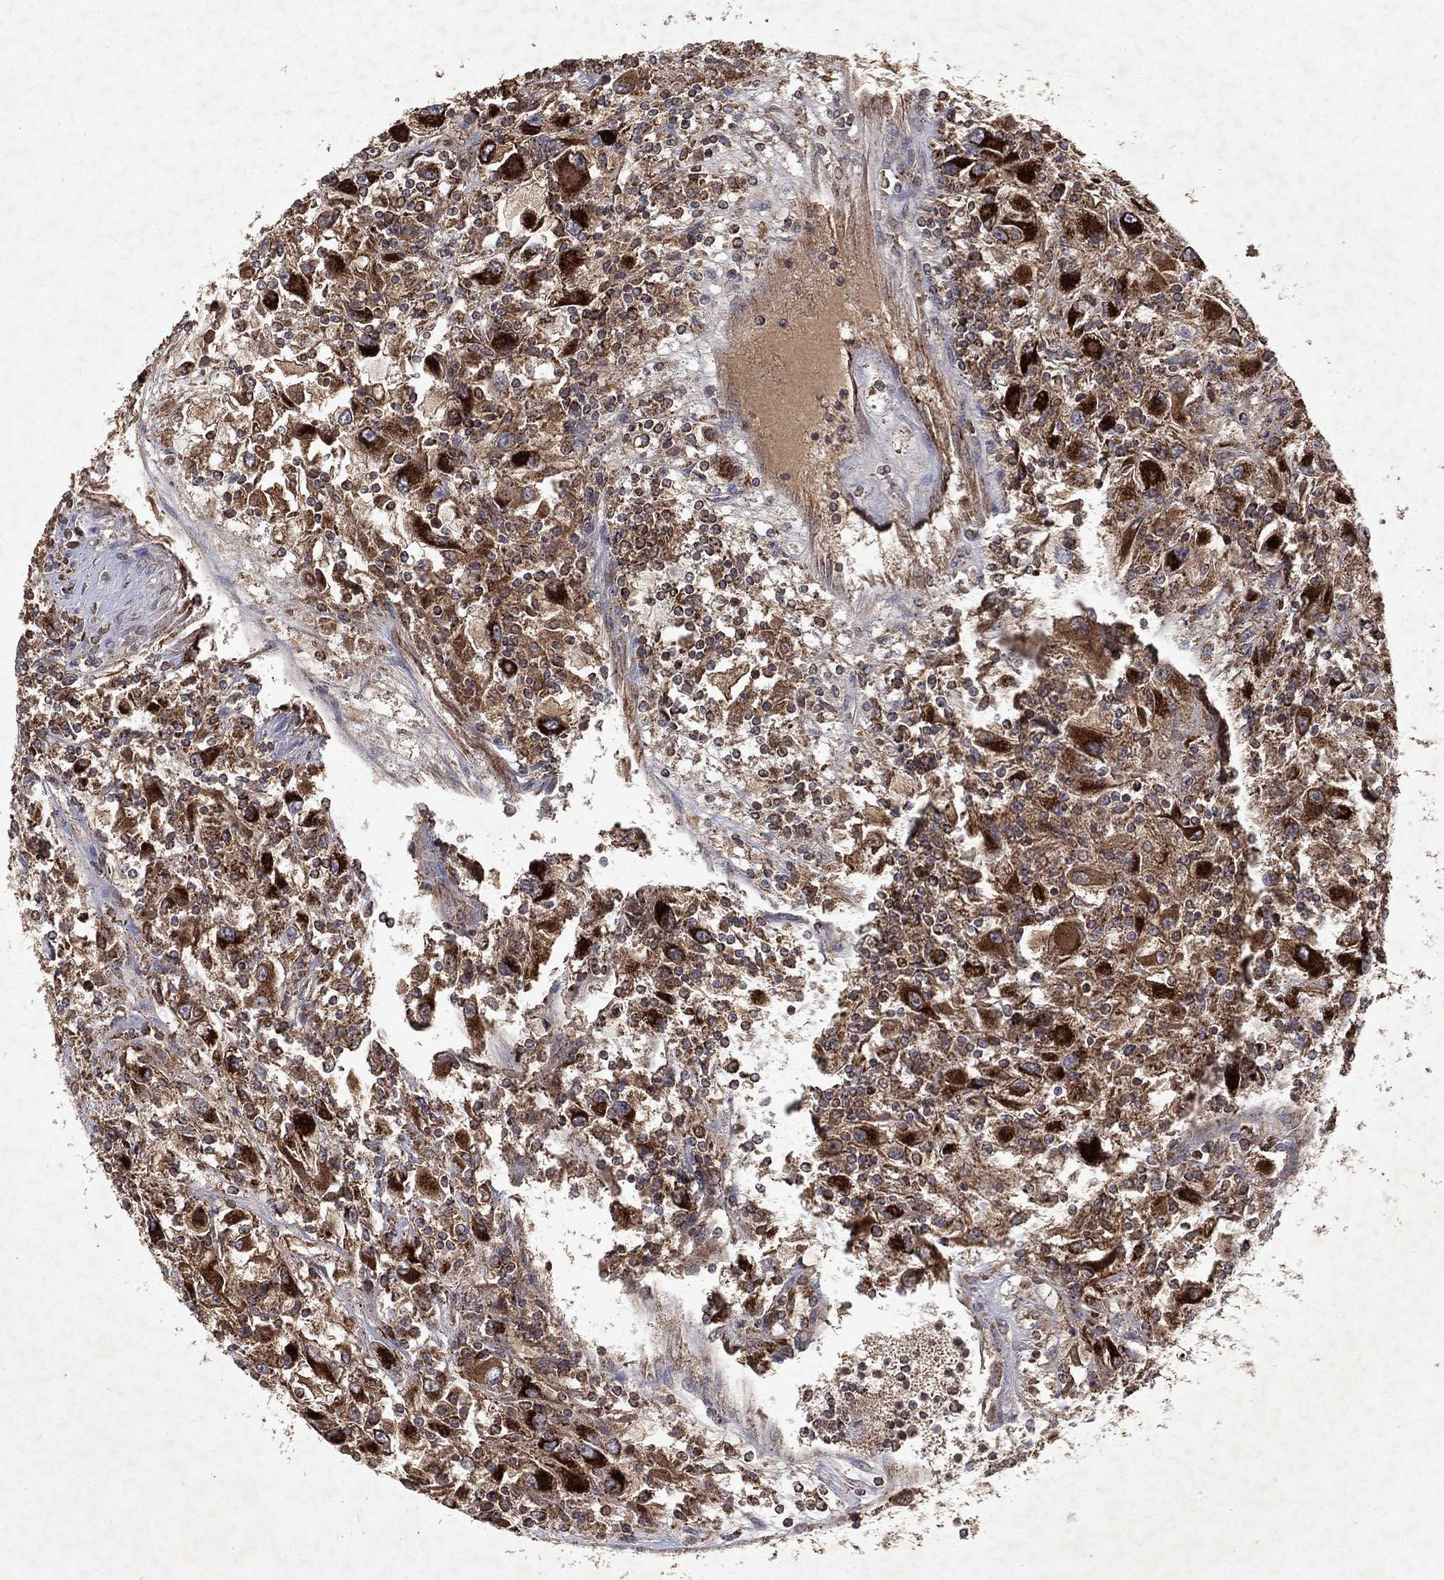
{"staining": {"intensity": "strong", "quantity": "25%-75%", "location": "cytoplasmic/membranous"}, "tissue": "renal cancer", "cell_type": "Tumor cells", "image_type": "cancer", "snomed": [{"axis": "morphology", "description": "Adenocarcinoma, NOS"}, {"axis": "topography", "description": "Kidney"}], "caption": "Strong cytoplasmic/membranous positivity for a protein is present in about 25%-75% of tumor cells of renal cancer (adenocarcinoma) using immunohistochemistry (IHC).", "gene": "PYROXD2", "patient": {"sex": "female", "age": 67}}